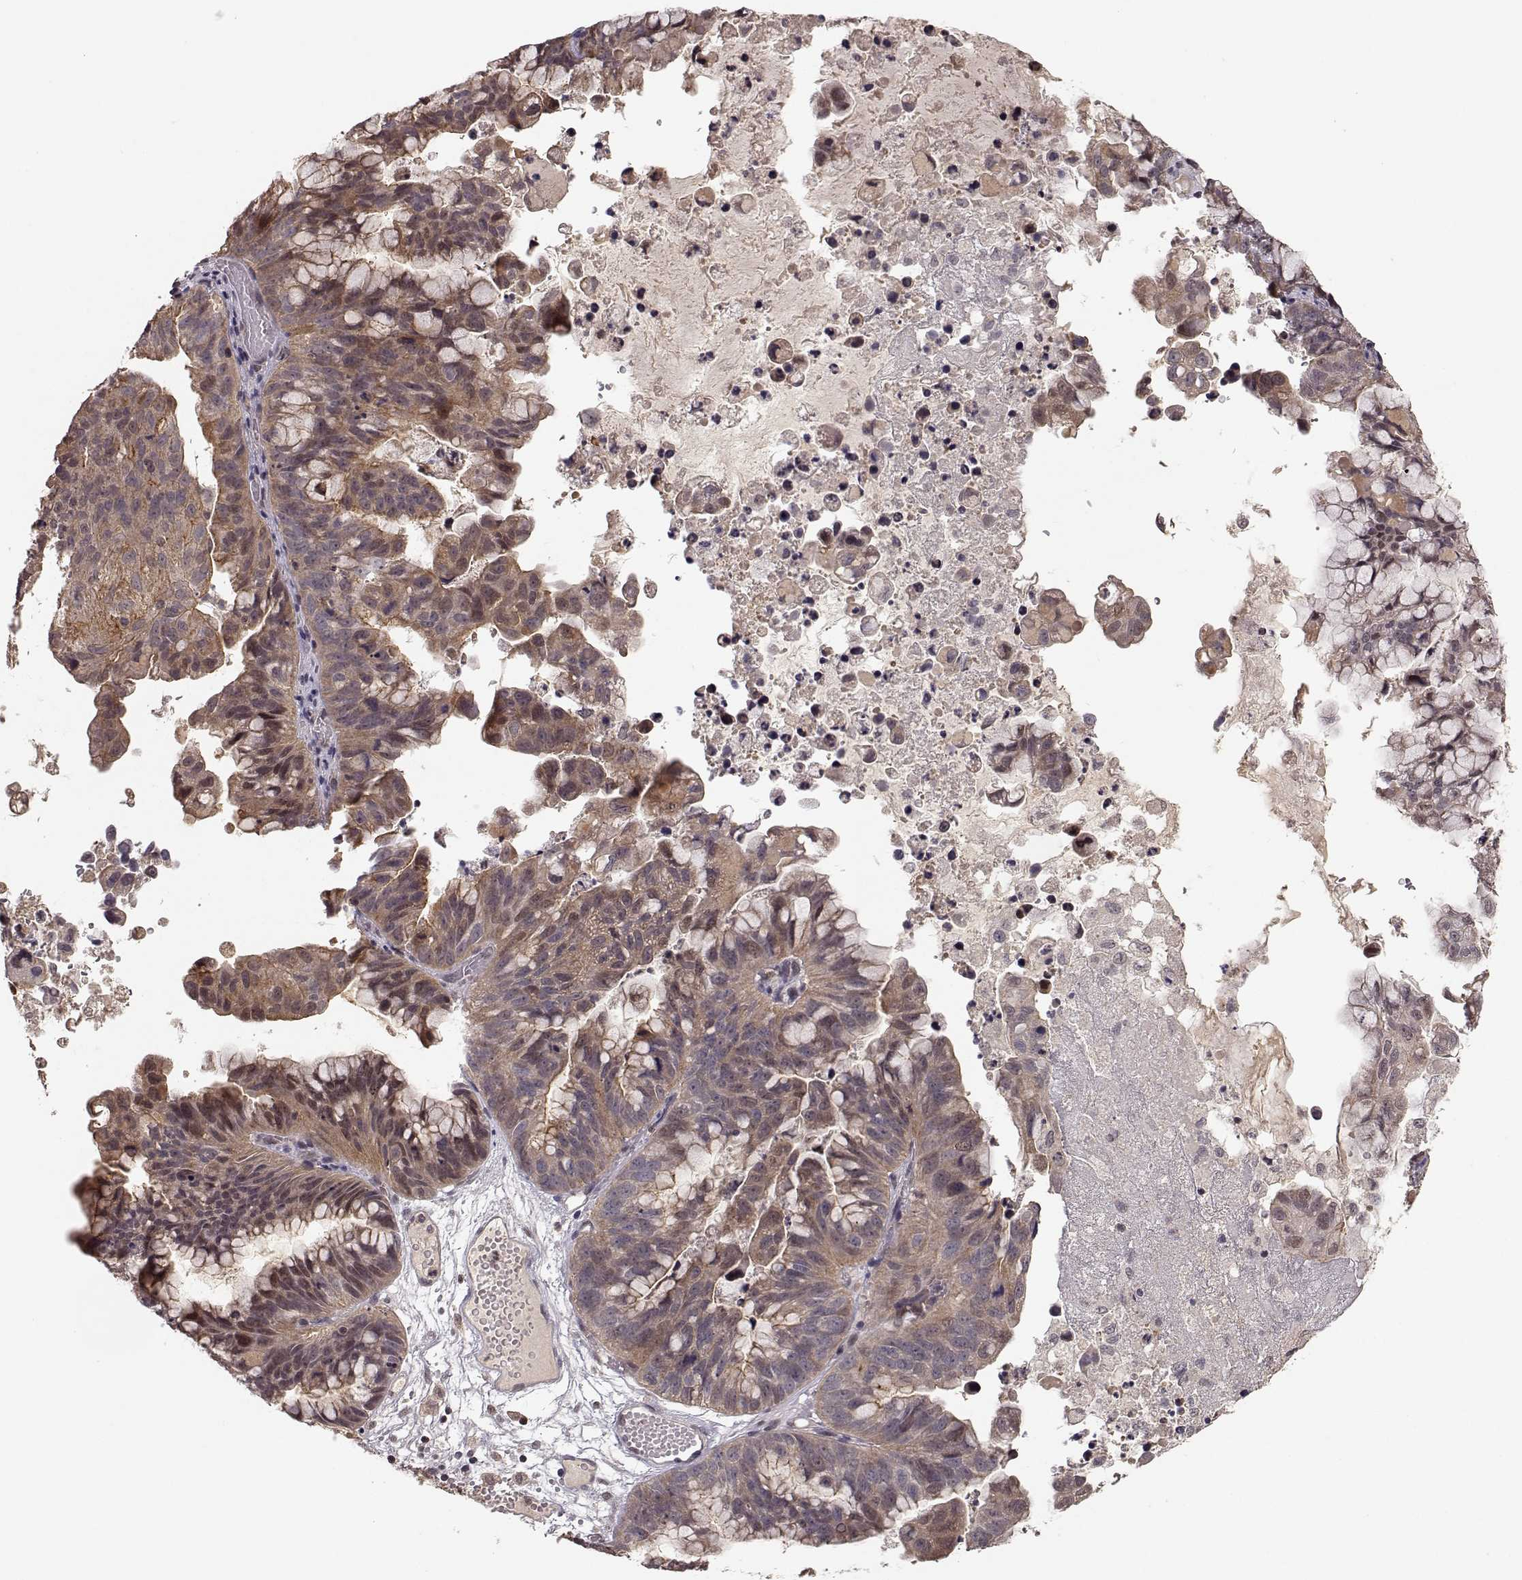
{"staining": {"intensity": "moderate", "quantity": "25%-75%", "location": "cytoplasmic/membranous"}, "tissue": "ovarian cancer", "cell_type": "Tumor cells", "image_type": "cancer", "snomed": [{"axis": "morphology", "description": "Cystadenocarcinoma, mucinous, NOS"}, {"axis": "topography", "description": "Ovary"}], "caption": "Protein staining reveals moderate cytoplasmic/membranous staining in about 25%-75% of tumor cells in ovarian cancer.", "gene": "PLEKHG3", "patient": {"sex": "female", "age": 76}}